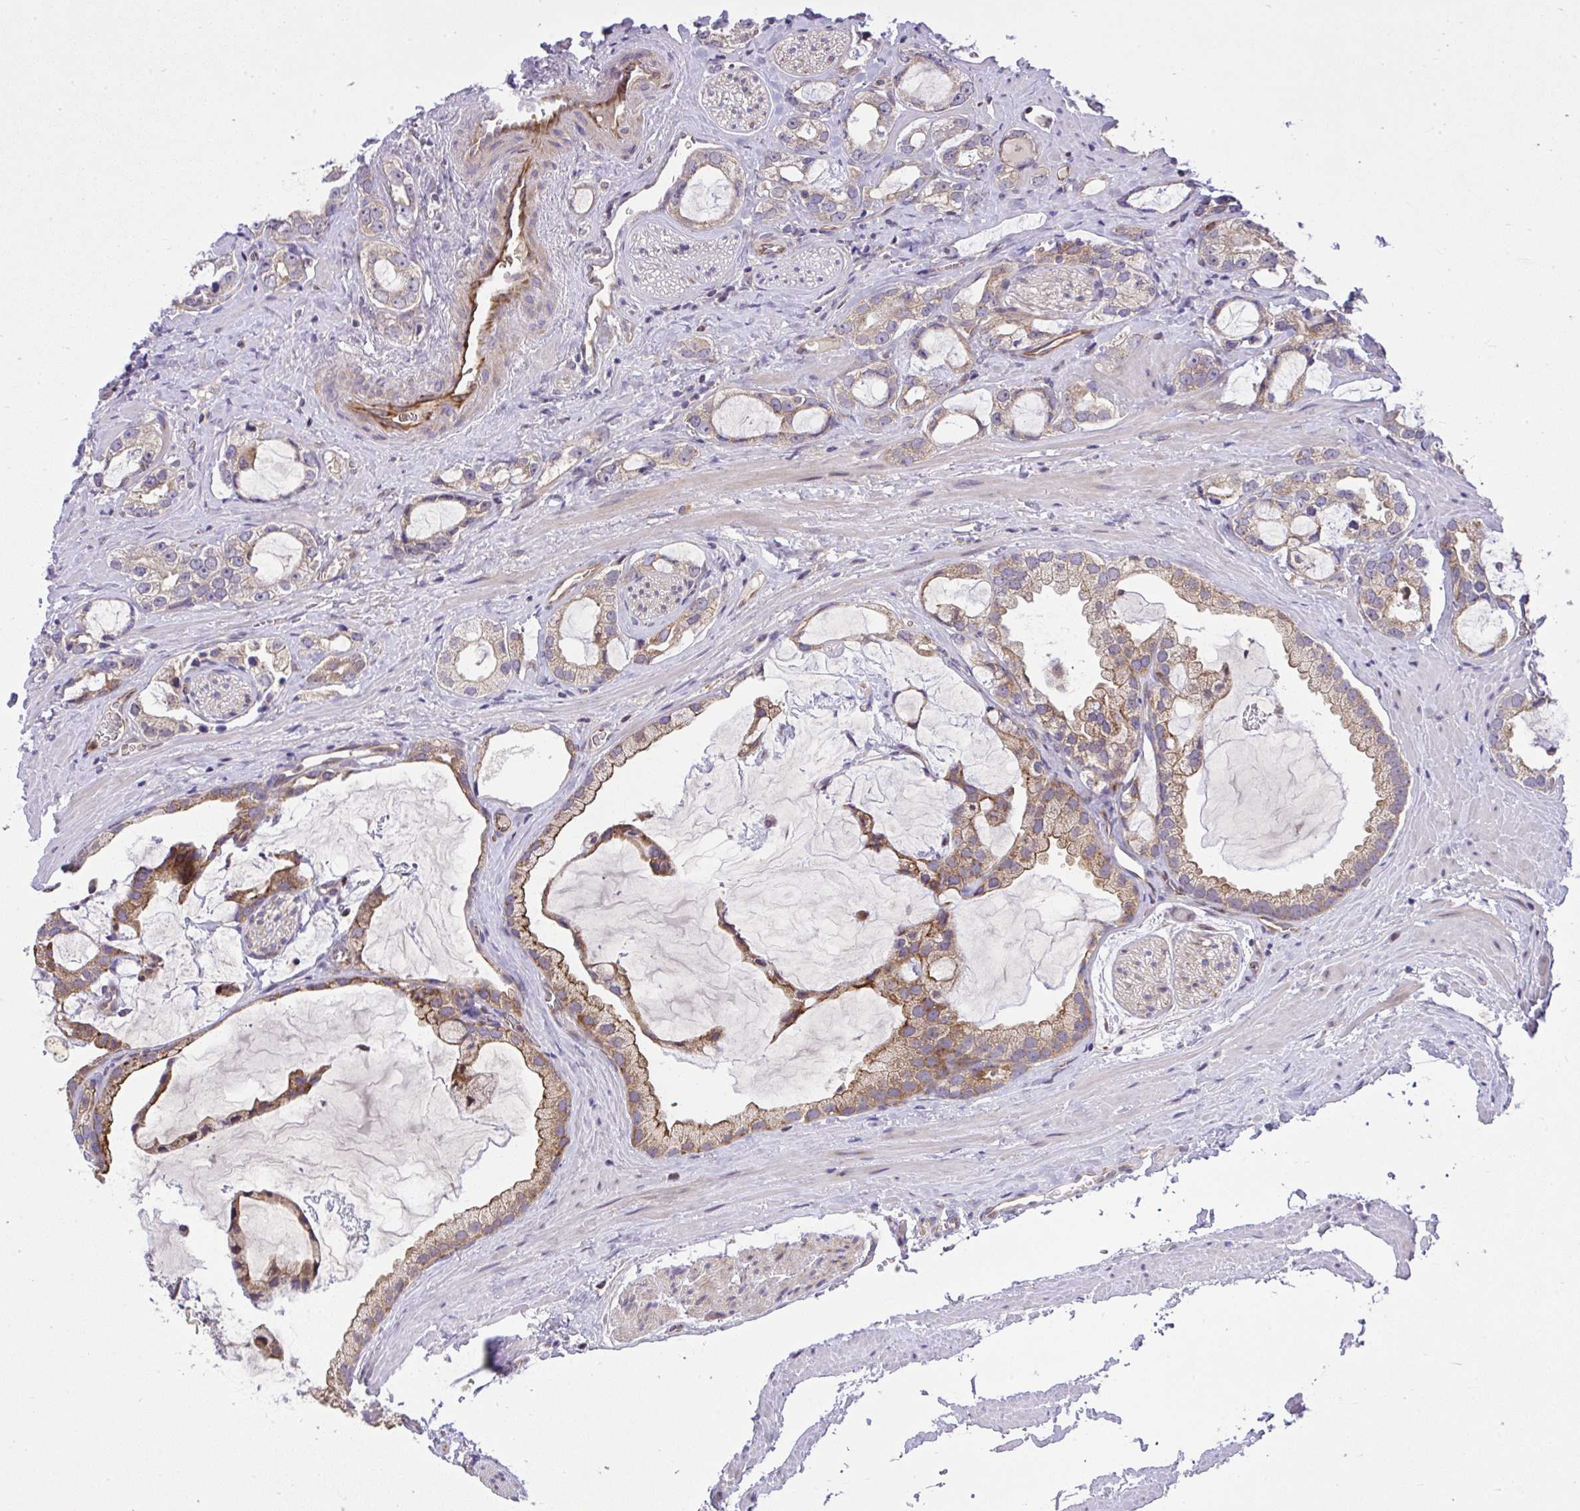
{"staining": {"intensity": "moderate", "quantity": "25%-75%", "location": "cytoplasmic/membranous"}, "tissue": "prostate cancer", "cell_type": "Tumor cells", "image_type": "cancer", "snomed": [{"axis": "morphology", "description": "Adenocarcinoma, Medium grade"}, {"axis": "topography", "description": "Prostate"}], "caption": "High-magnification brightfield microscopy of prostate adenocarcinoma (medium-grade) stained with DAB (3,3'-diaminobenzidine) (brown) and counterstained with hematoxylin (blue). tumor cells exhibit moderate cytoplasmic/membranous expression is identified in about25%-75% of cells.", "gene": "CHIA", "patient": {"sex": "male", "age": 57}}